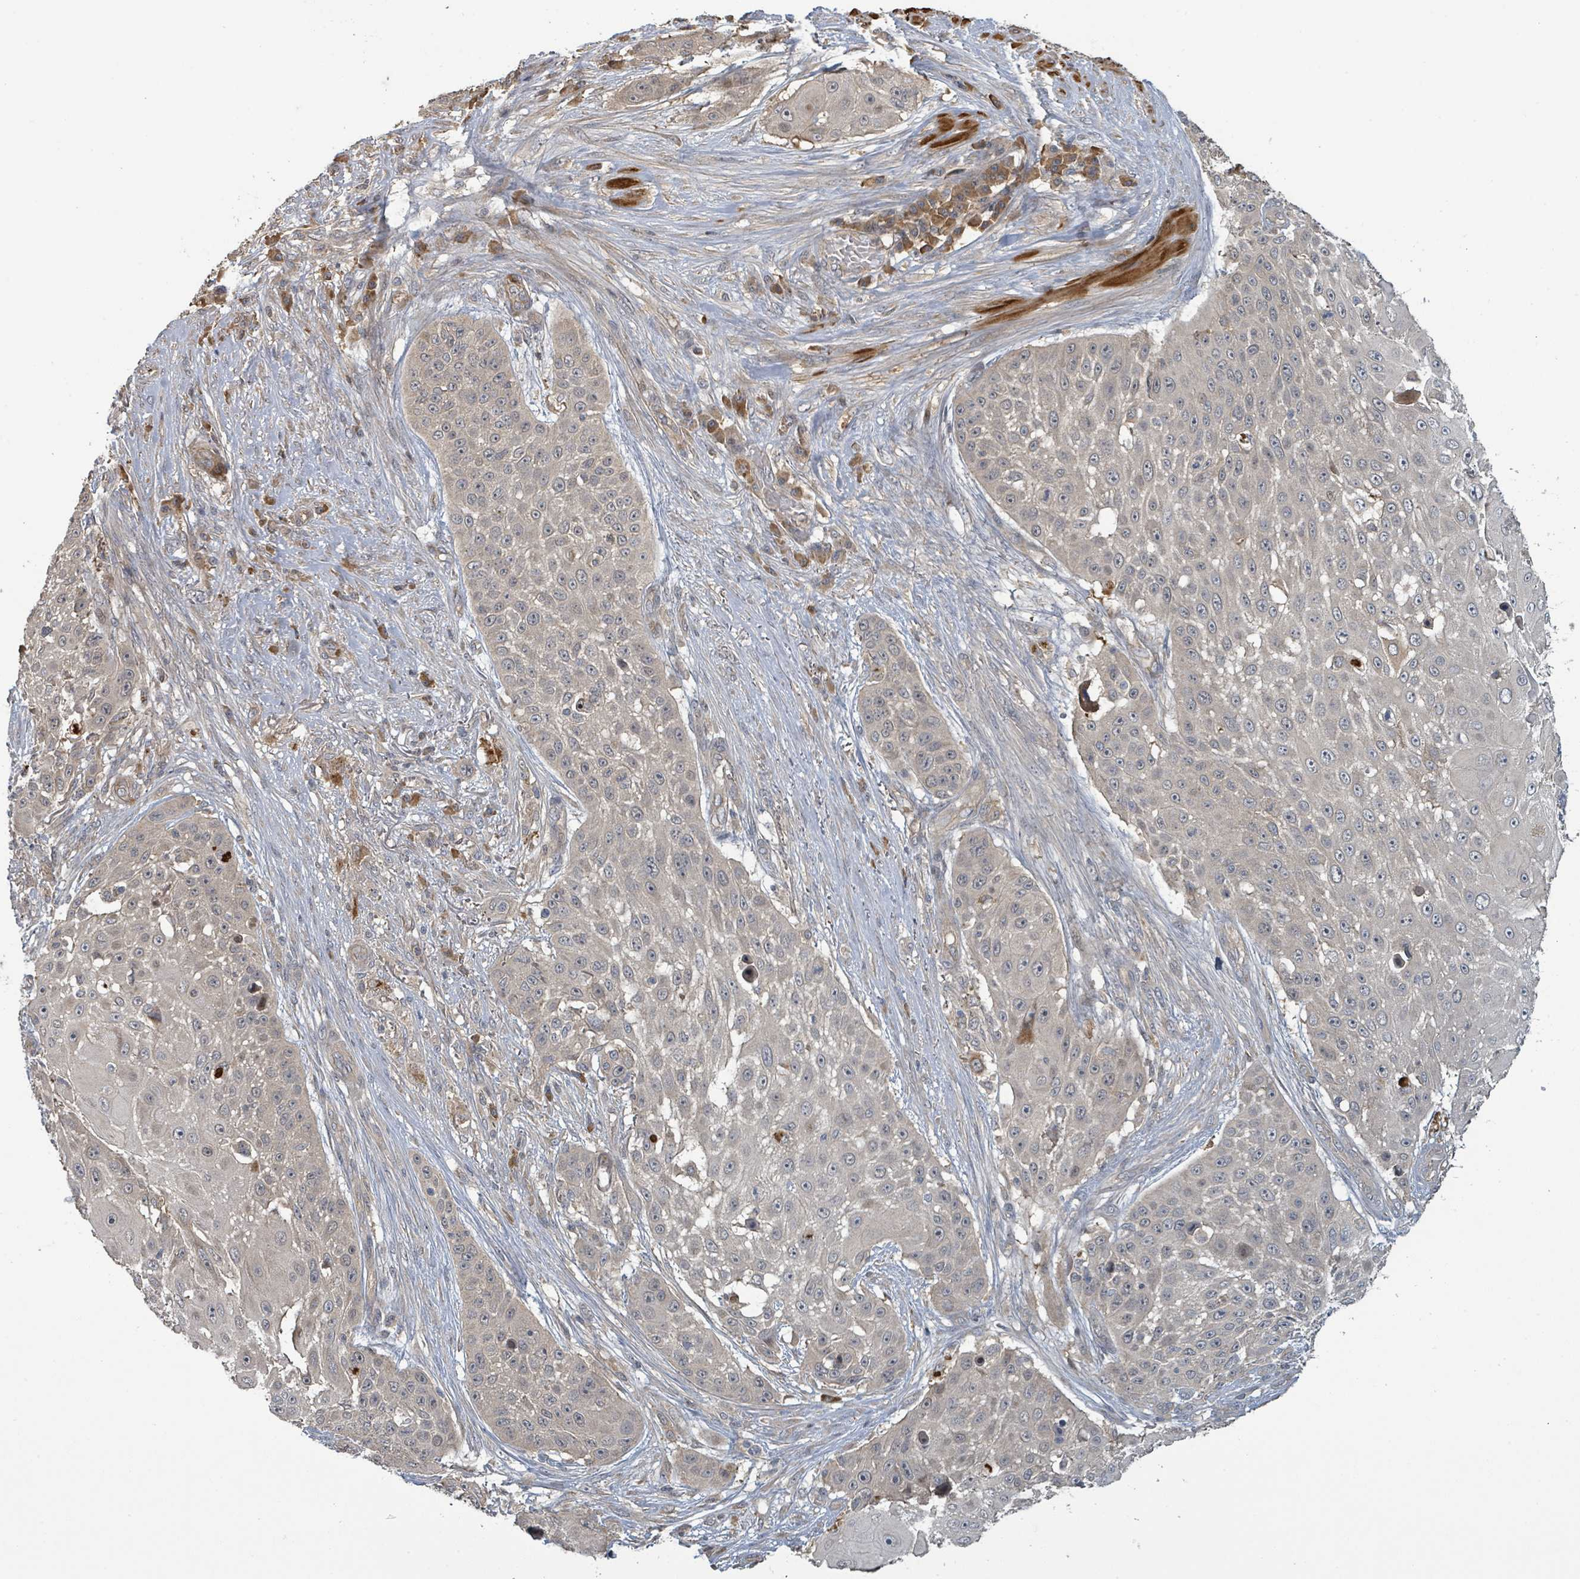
{"staining": {"intensity": "moderate", "quantity": "25%-75%", "location": "cytoplasmic/membranous"}, "tissue": "skin cancer", "cell_type": "Tumor cells", "image_type": "cancer", "snomed": [{"axis": "morphology", "description": "Squamous cell carcinoma, NOS"}, {"axis": "topography", "description": "Skin"}], "caption": "Protein positivity by immunohistochemistry (IHC) exhibits moderate cytoplasmic/membranous staining in approximately 25%-75% of tumor cells in squamous cell carcinoma (skin). Immunohistochemistry stains the protein in brown and the nuclei are stained blue.", "gene": "STARD4", "patient": {"sex": "female", "age": 86}}